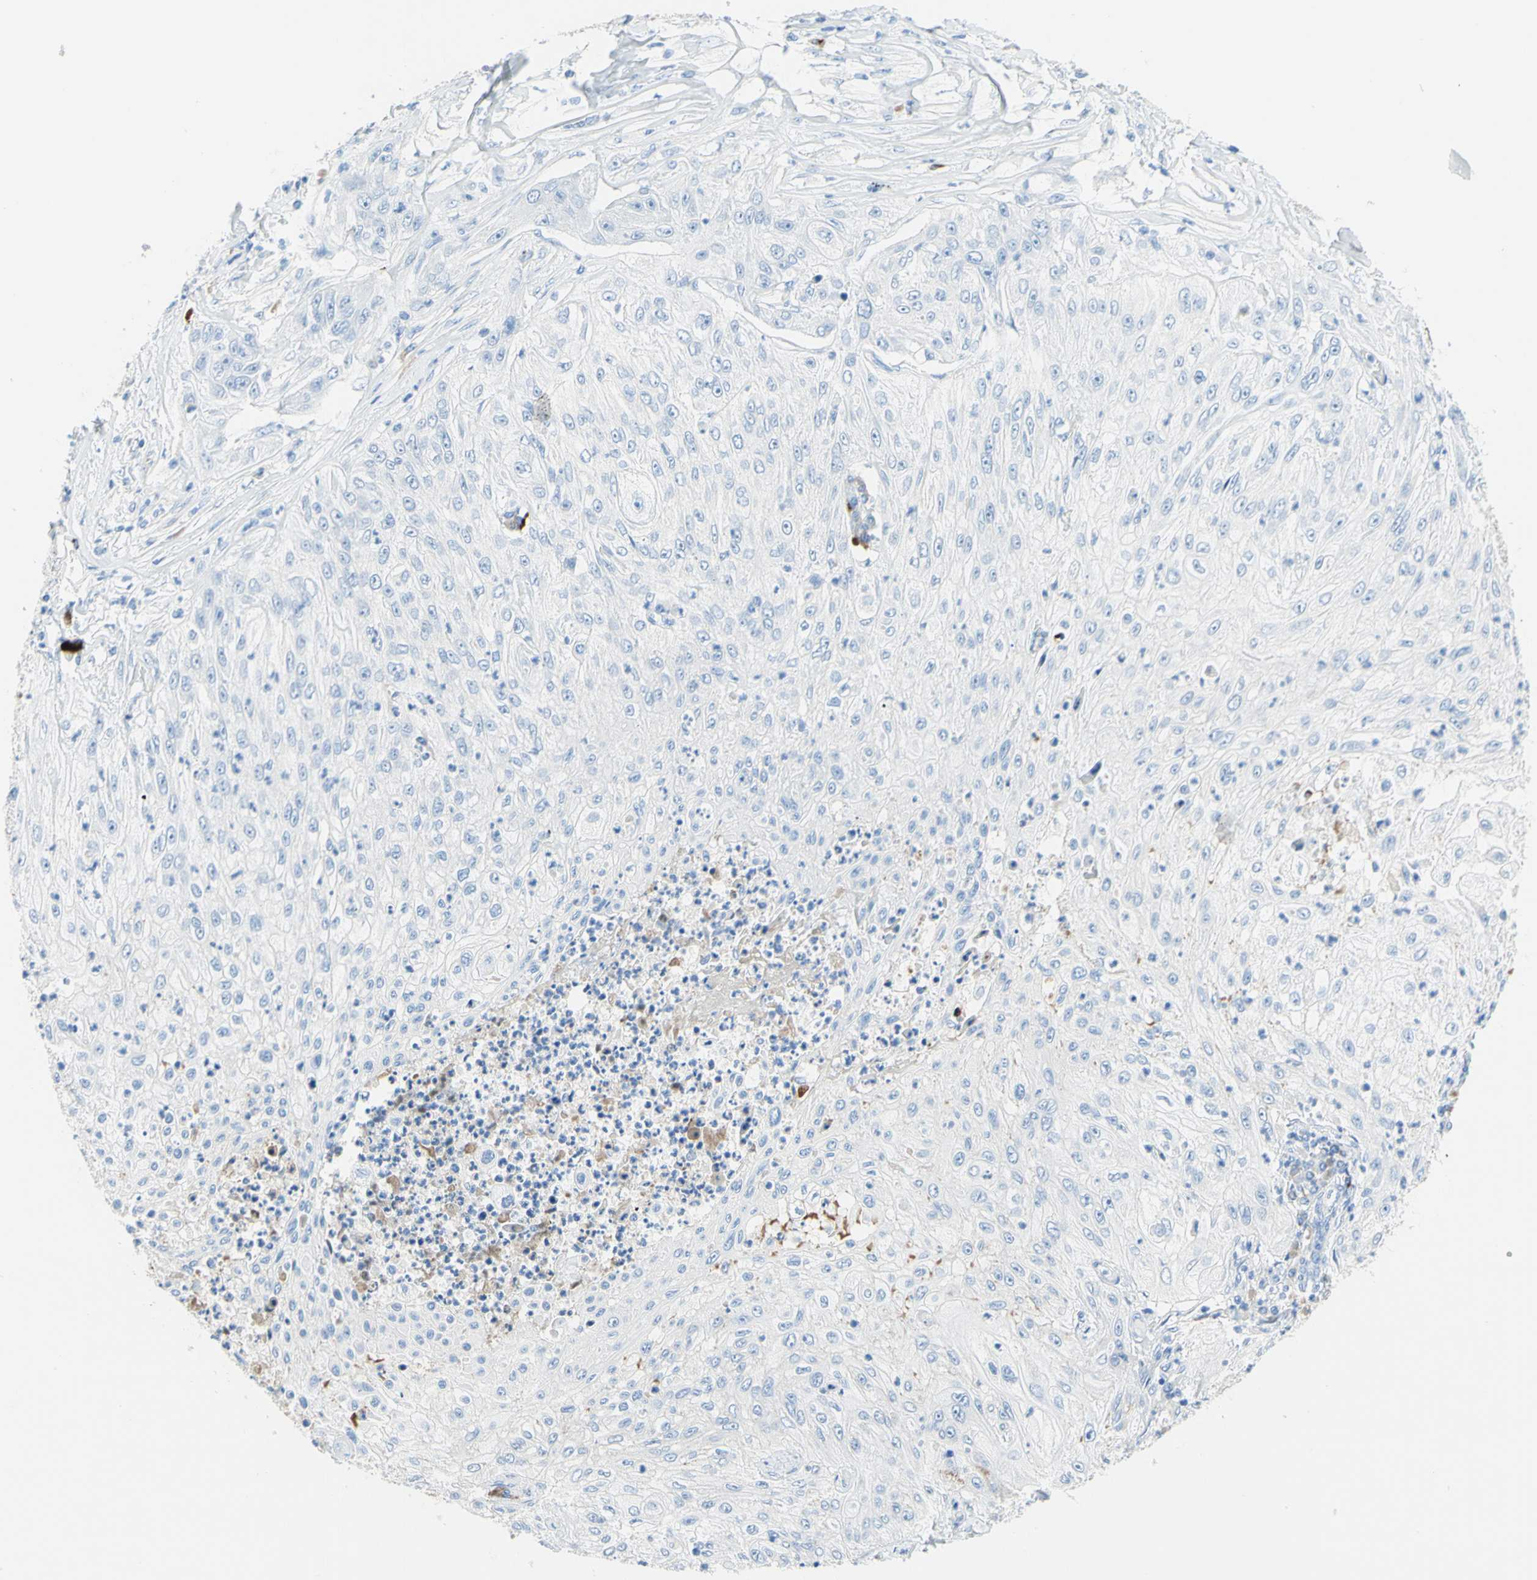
{"staining": {"intensity": "negative", "quantity": "none", "location": "none"}, "tissue": "lung cancer", "cell_type": "Tumor cells", "image_type": "cancer", "snomed": [{"axis": "morphology", "description": "Inflammation, NOS"}, {"axis": "morphology", "description": "Squamous cell carcinoma, NOS"}, {"axis": "topography", "description": "Lymph node"}, {"axis": "topography", "description": "Soft tissue"}, {"axis": "topography", "description": "Lung"}], "caption": "This photomicrograph is of squamous cell carcinoma (lung) stained with immunohistochemistry (IHC) to label a protein in brown with the nuclei are counter-stained blue. There is no staining in tumor cells.", "gene": "IL6ST", "patient": {"sex": "male", "age": 66}}